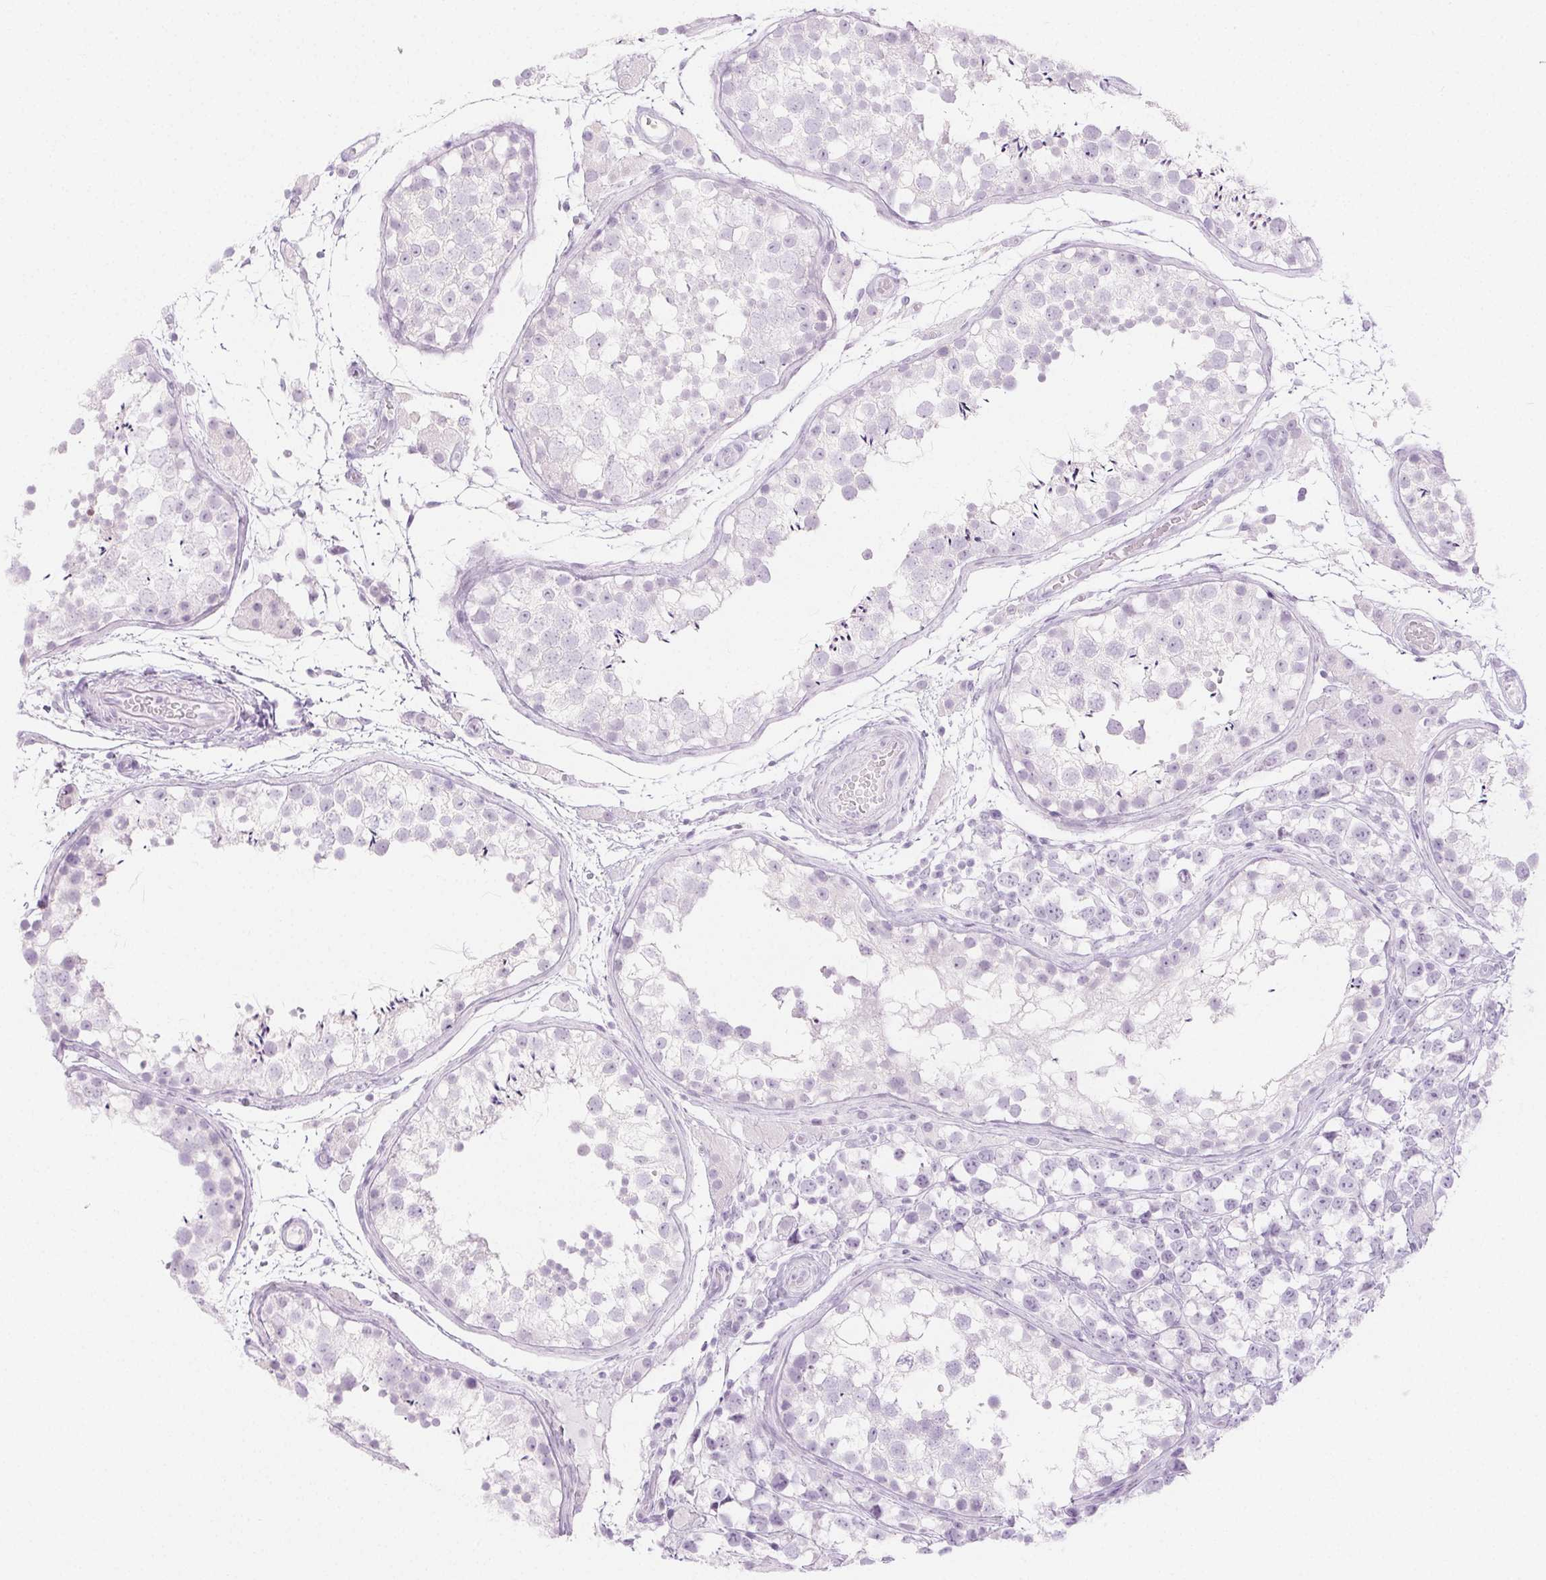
{"staining": {"intensity": "negative", "quantity": "none", "location": "none"}, "tissue": "testis", "cell_type": "Cells in seminiferous ducts", "image_type": "normal", "snomed": [{"axis": "morphology", "description": "Normal tissue, NOS"}, {"axis": "morphology", "description": "Seminoma, NOS"}, {"axis": "topography", "description": "Testis"}], "caption": "Immunohistochemistry photomicrograph of unremarkable testis: human testis stained with DAB reveals no significant protein staining in cells in seminiferous ducts.", "gene": "SPRR3", "patient": {"sex": "male", "age": 29}}